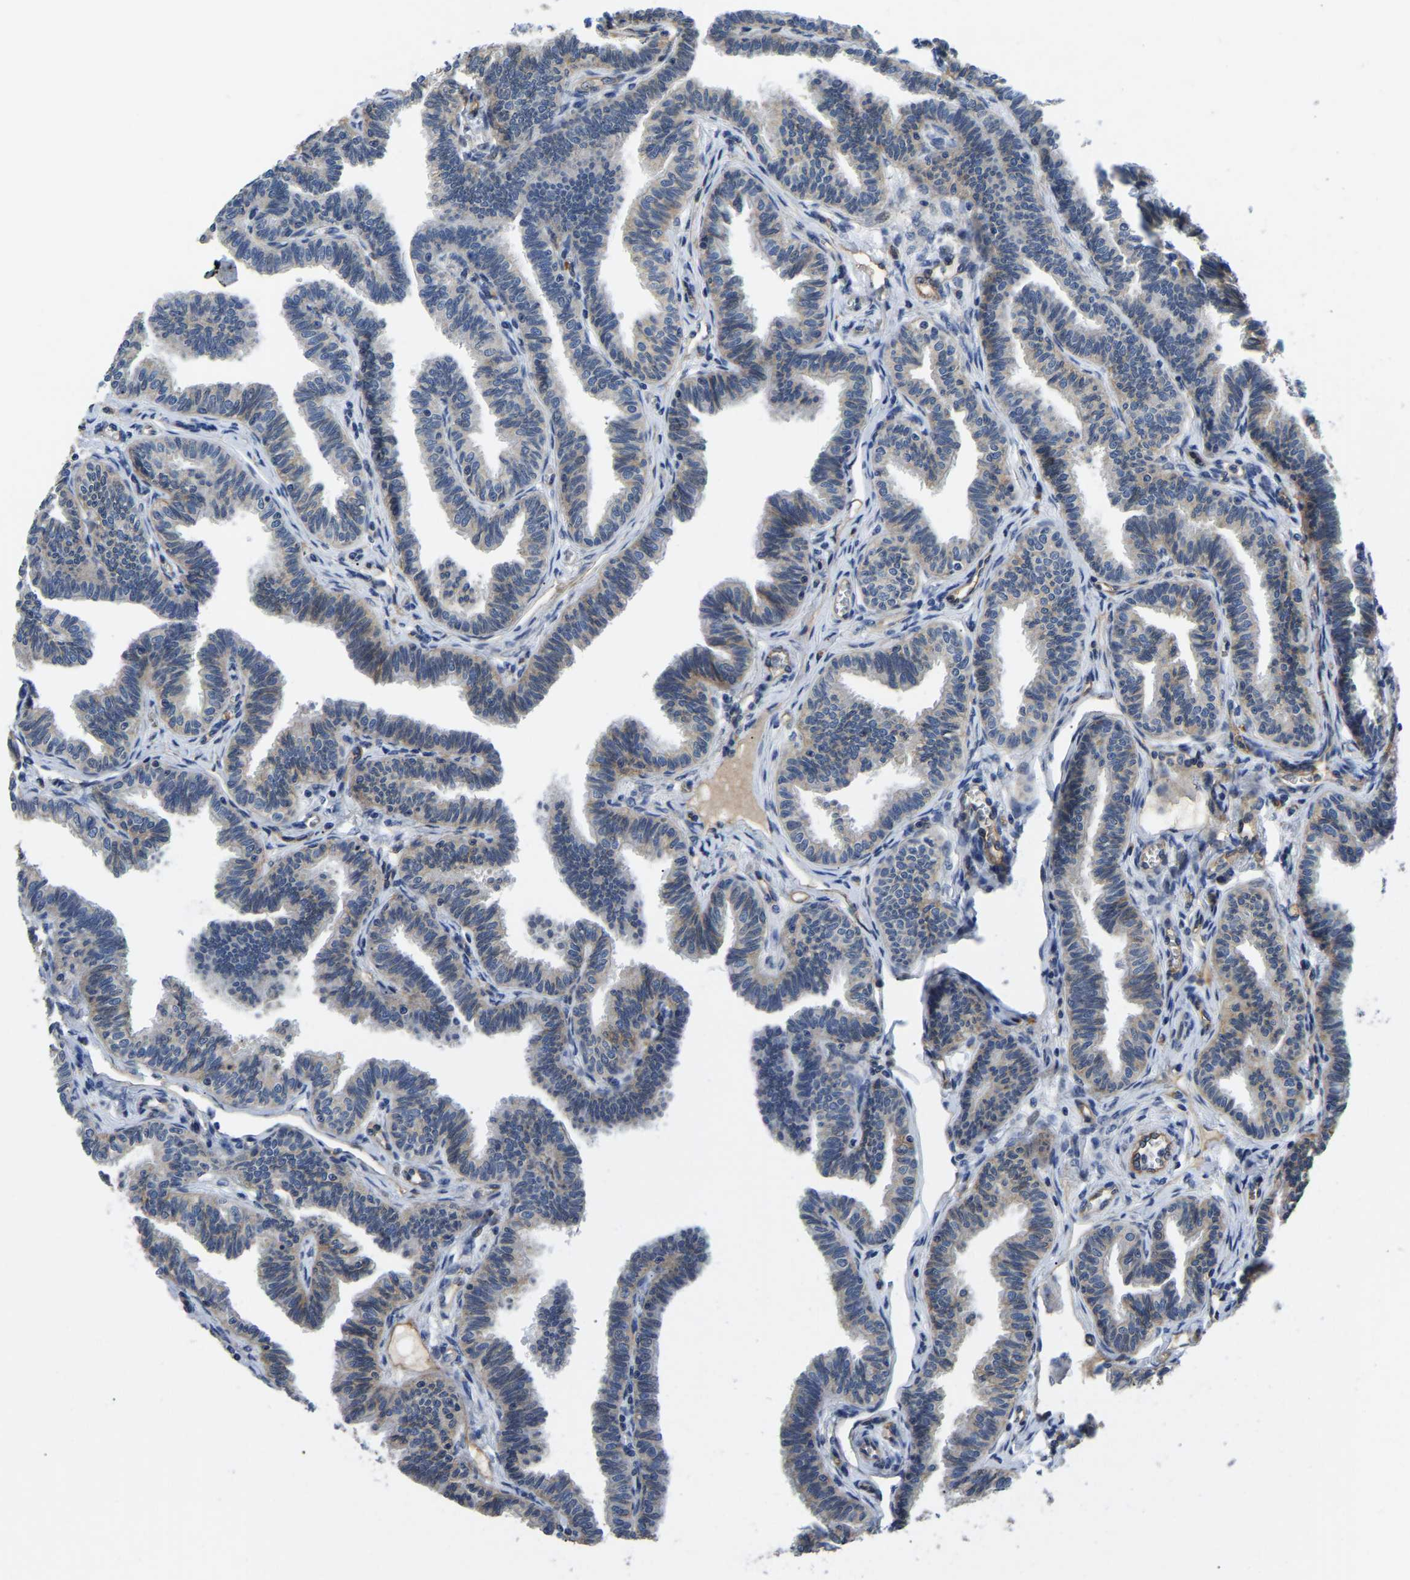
{"staining": {"intensity": "weak", "quantity": "25%-75%", "location": "cytoplasmic/membranous"}, "tissue": "fallopian tube", "cell_type": "Glandular cells", "image_type": "normal", "snomed": [{"axis": "morphology", "description": "Normal tissue, NOS"}, {"axis": "topography", "description": "Fallopian tube"}, {"axis": "topography", "description": "Ovary"}], "caption": "High-magnification brightfield microscopy of unremarkable fallopian tube stained with DAB (3,3'-diaminobenzidine) (brown) and counterstained with hematoxylin (blue). glandular cells exhibit weak cytoplasmic/membranous expression is identified in about25%-75% of cells. The staining was performed using DAB (3,3'-diaminobenzidine), with brown indicating positive protein expression. Nuclei are stained blue with hematoxylin.", "gene": "ITGA2", "patient": {"sex": "female", "age": 23}}